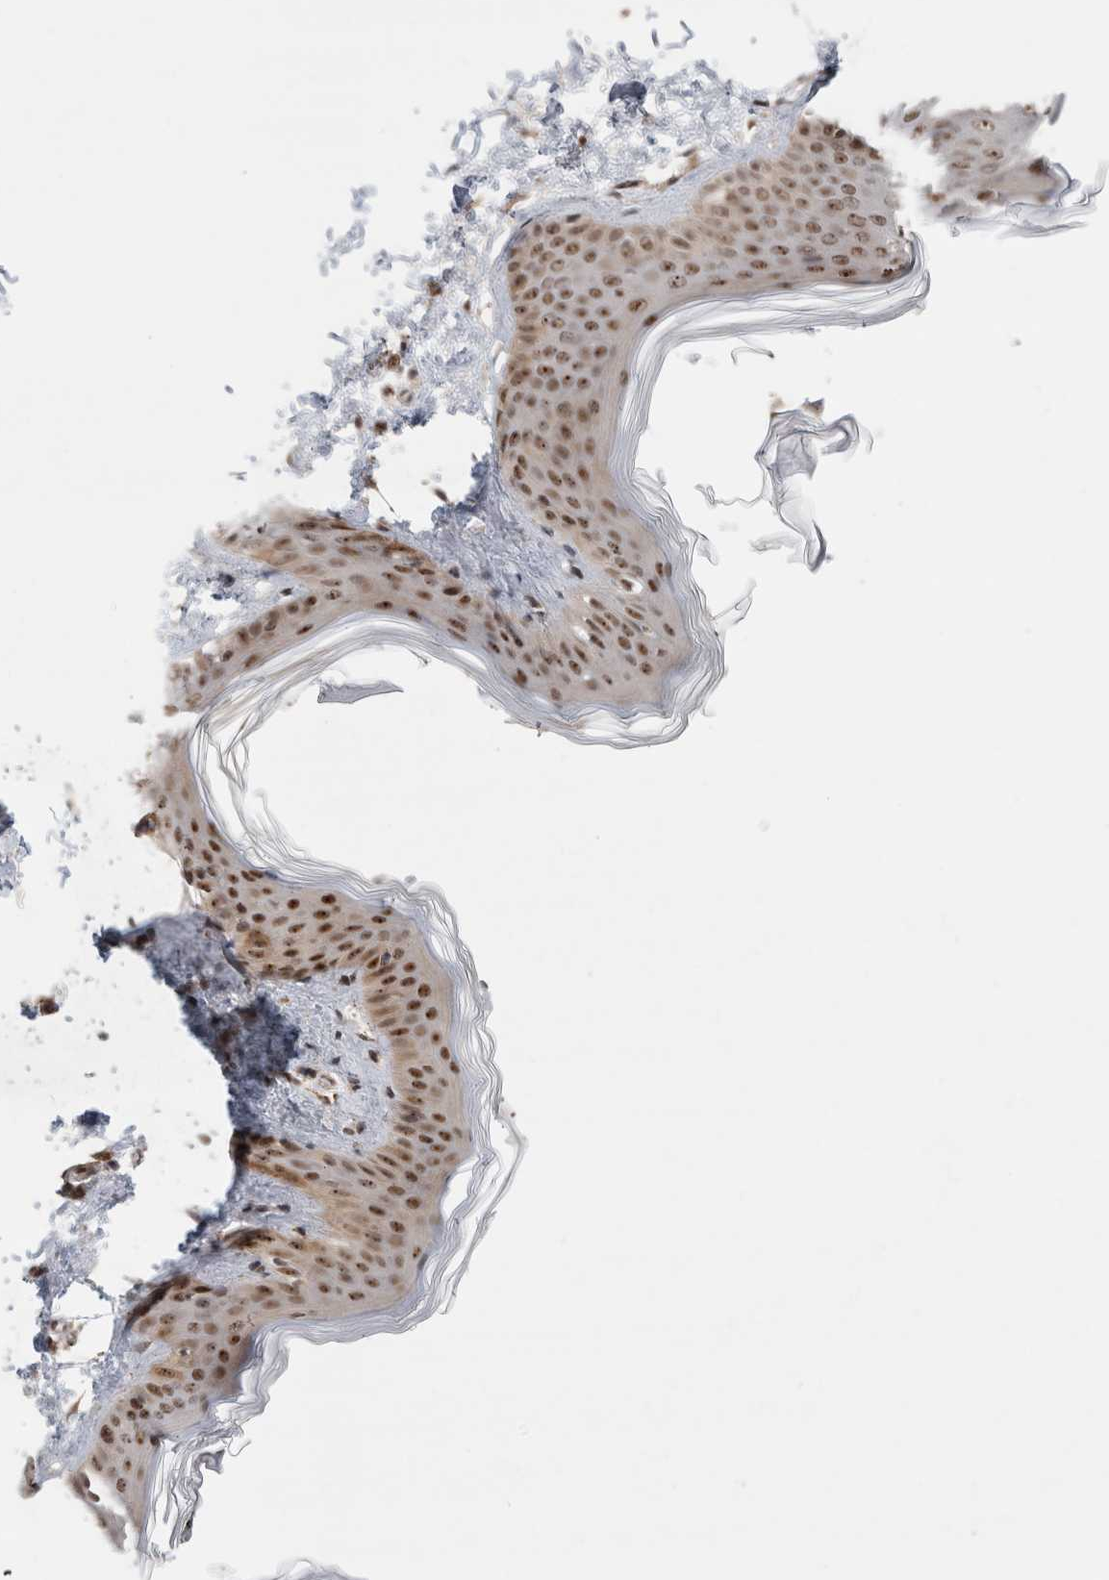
{"staining": {"intensity": "moderate", "quantity": ">75%", "location": "nuclear"}, "tissue": "skin", "cell_type": "Fibroblasts", "image_type": "normal", "snomed": [{"axis": "morphology", "description": "Normal tissue, NOS"}, {"axis": "topography", "description": "Skin"}], "caption": "Human skin stained with a protein marker displays moderate staining in fibroblasts.", "gene": "MPHOSPH6", "patient": {"sex": "female", "age": 17}}